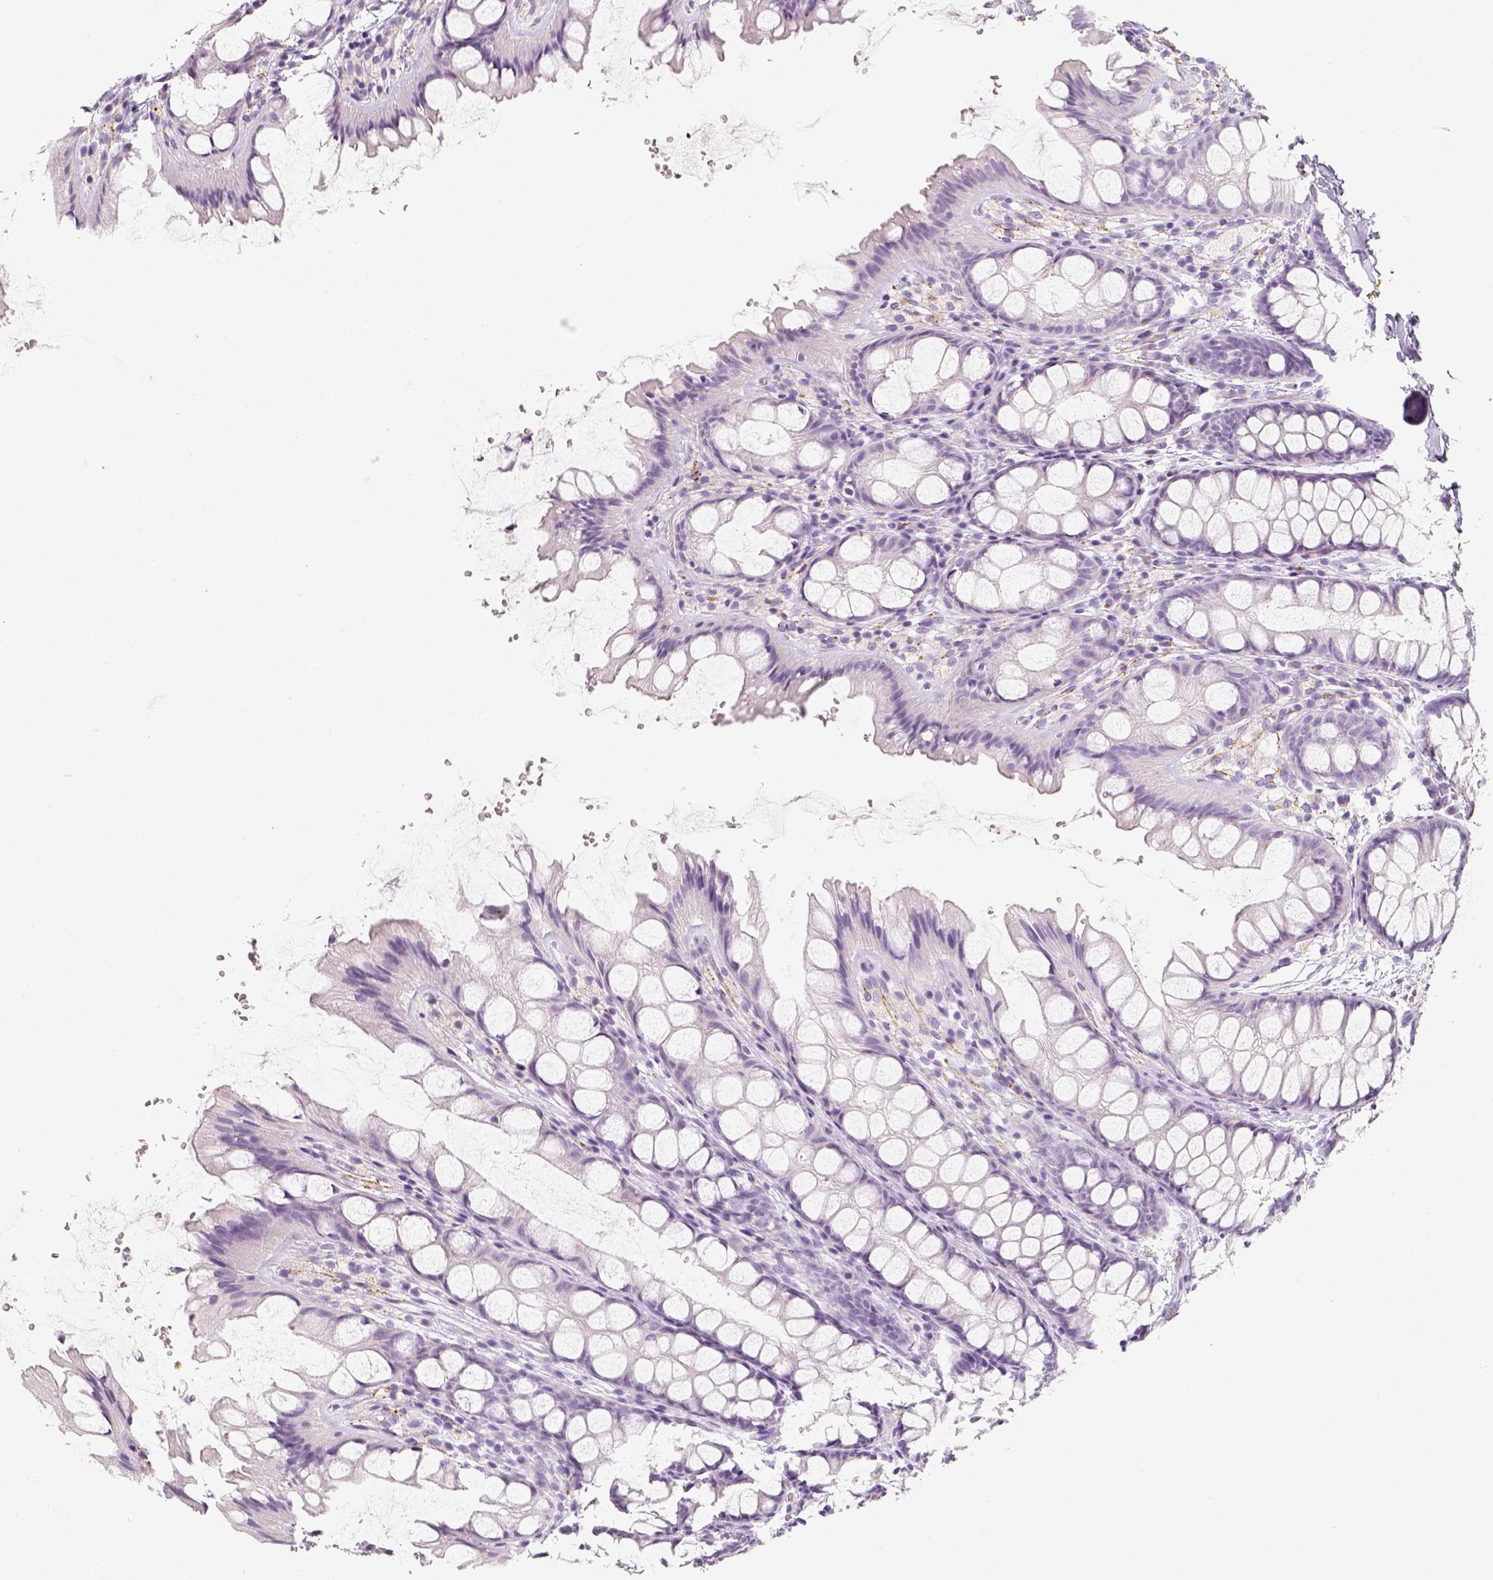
{"staining": {"intensity": "negative", "quantity": "none", "location": "none"}, "tissue": "colon", "cell_type": "Endothelial cells", "image_type": "normal", "snomed": [{"axis": "morphology", "description": "Normal tissue, NOS"}, {"axis": "topography", "description": "Colon"}], "caption": "A histopathology image of colon stained for a protein reveals no brown staining in endothelial cells. (IHC, brightfield microscopy, high magnification).", "gene": "NECAB2", "patient": {"sex": "male", "age": 47}}